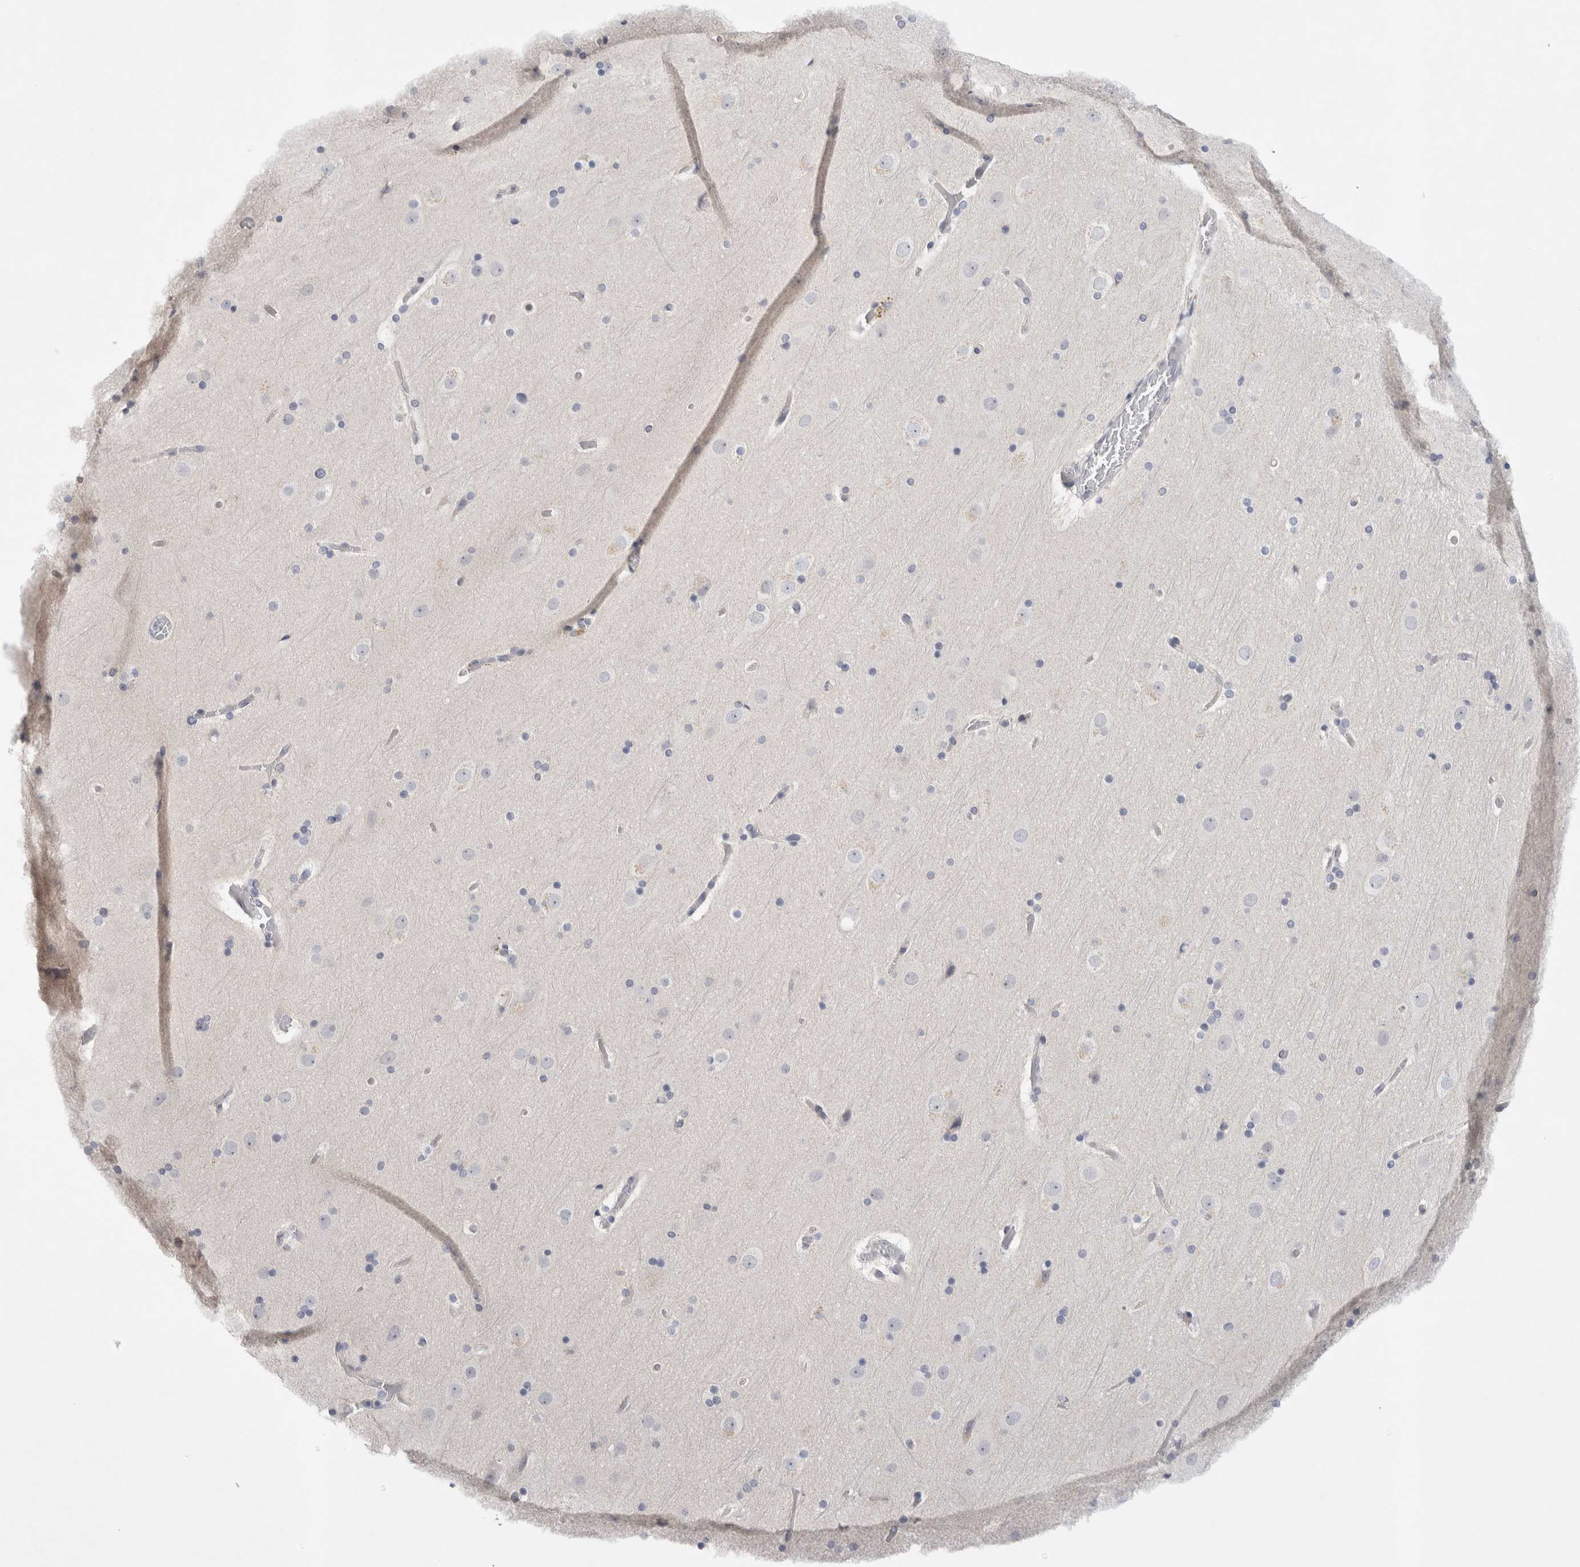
{"staining": {"intensity": "negative", "quantity": "none", "location": "none"}, "tissue": "cerebral cortex", "cell_type": "Endothelial cells", "image_type": "normal", "snomed": [{"axis": "morphology", "description": "Normal tissue, NOS"}, {"axis": "topography", "description": "Cerebral cortex"}], "caption": "Immunohistochemistry photomicrograph of unremarkable human cerebral cortex stained for a protein (brown), which displays no expression in endothelial cells.", "gene": "TONSL", "patient": {"sex": "male", "age": 57}}